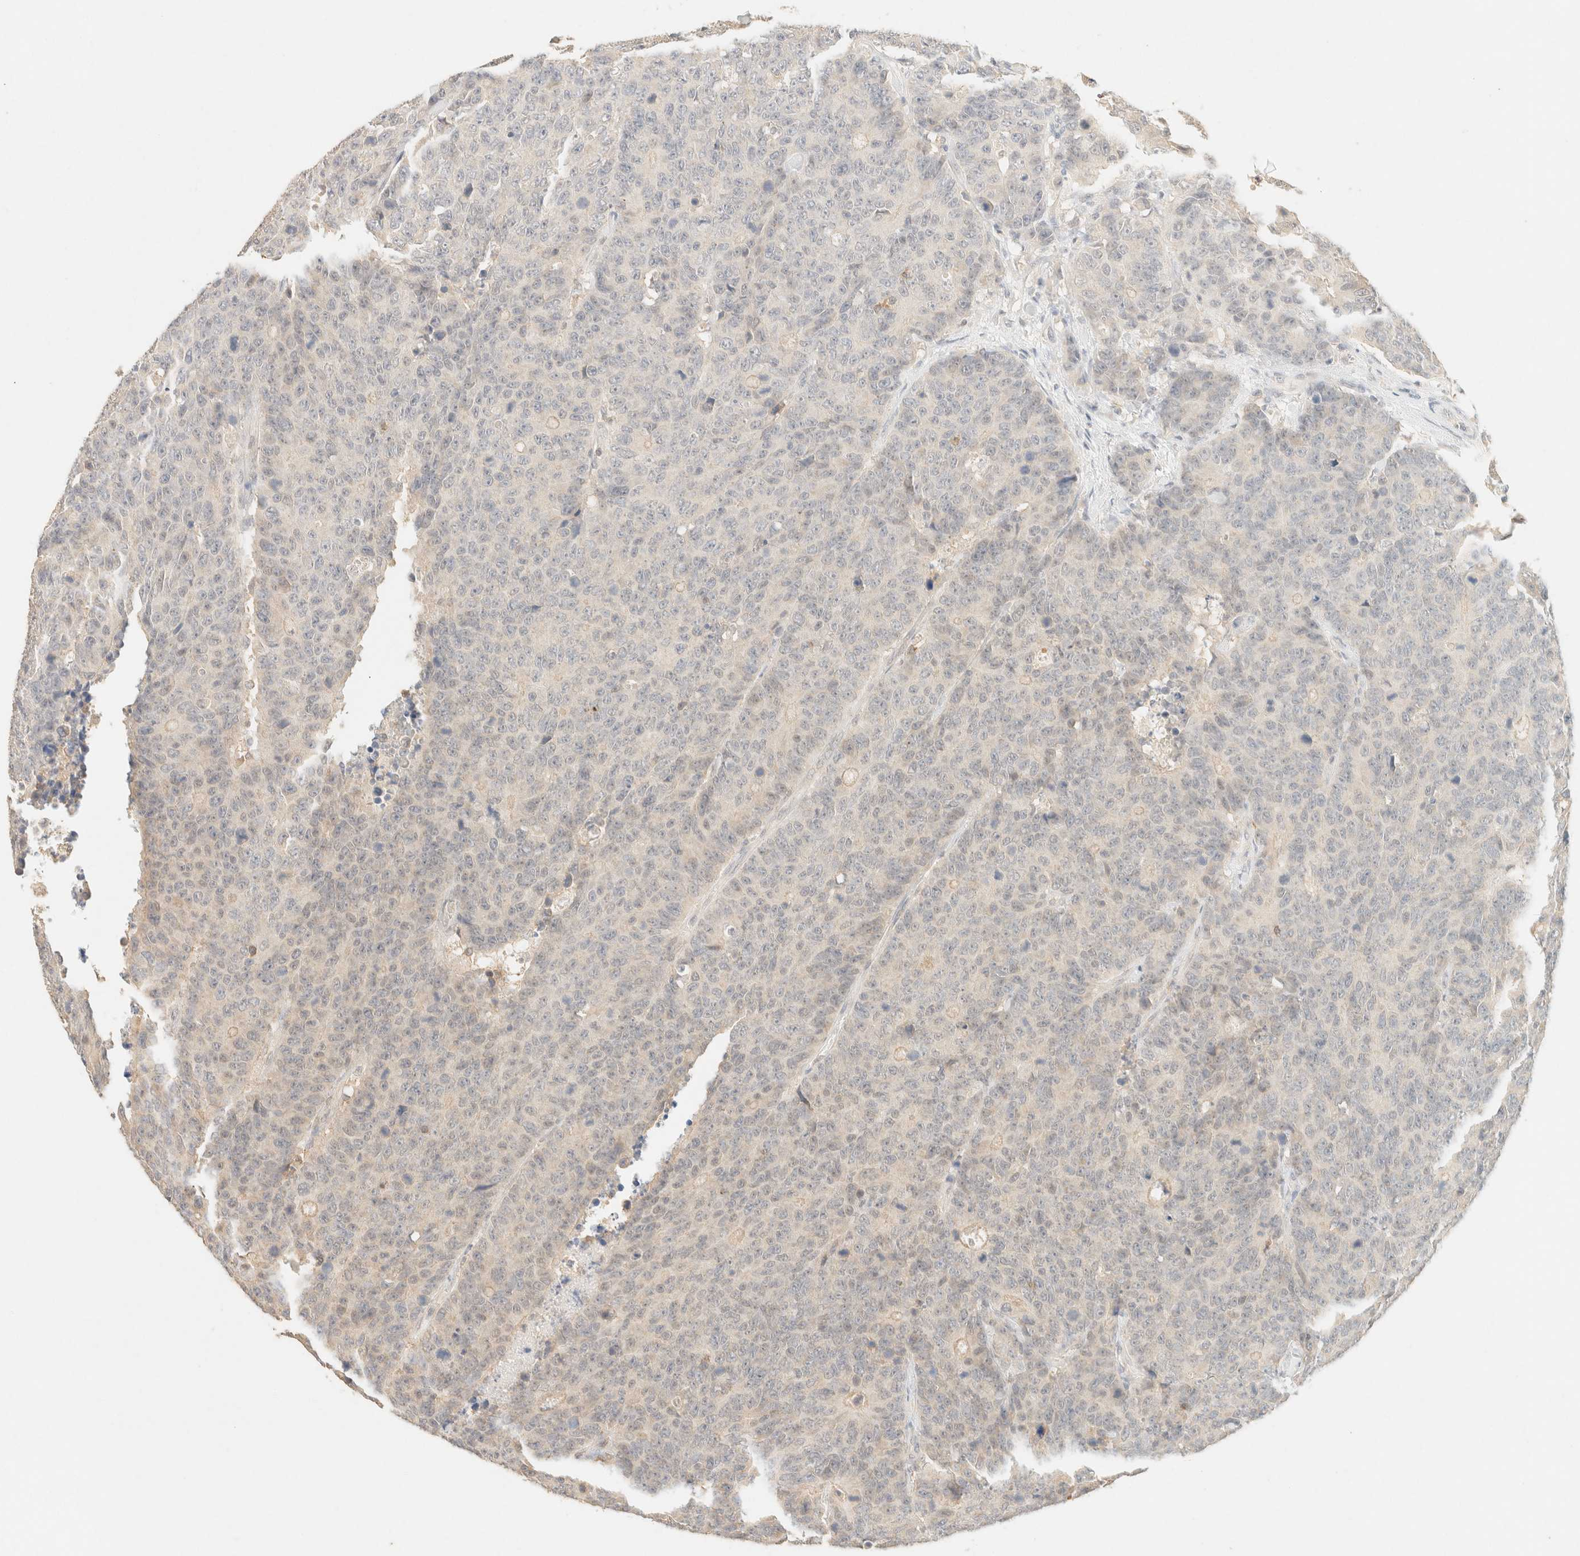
{"staining": {"intensity": "negative", "quantity": "none", "location": "none"}, "tissue": "colorectal cancer", "cell_type": "Tumor cells", "image_type": "cancer", "snomed": [{"axis": "morphology", "description": "Adenocarcinoma, NOS"}, {"axis": "topography", "description": "Colon"}], "caption": "Immunohistochemistry of colorectal adenocarcinoma demonstrates no staining in tumor cells. Nuclei are stained in blue.", "gene": "TIMD4", "patient": {"sex": "female", "age": 86}}